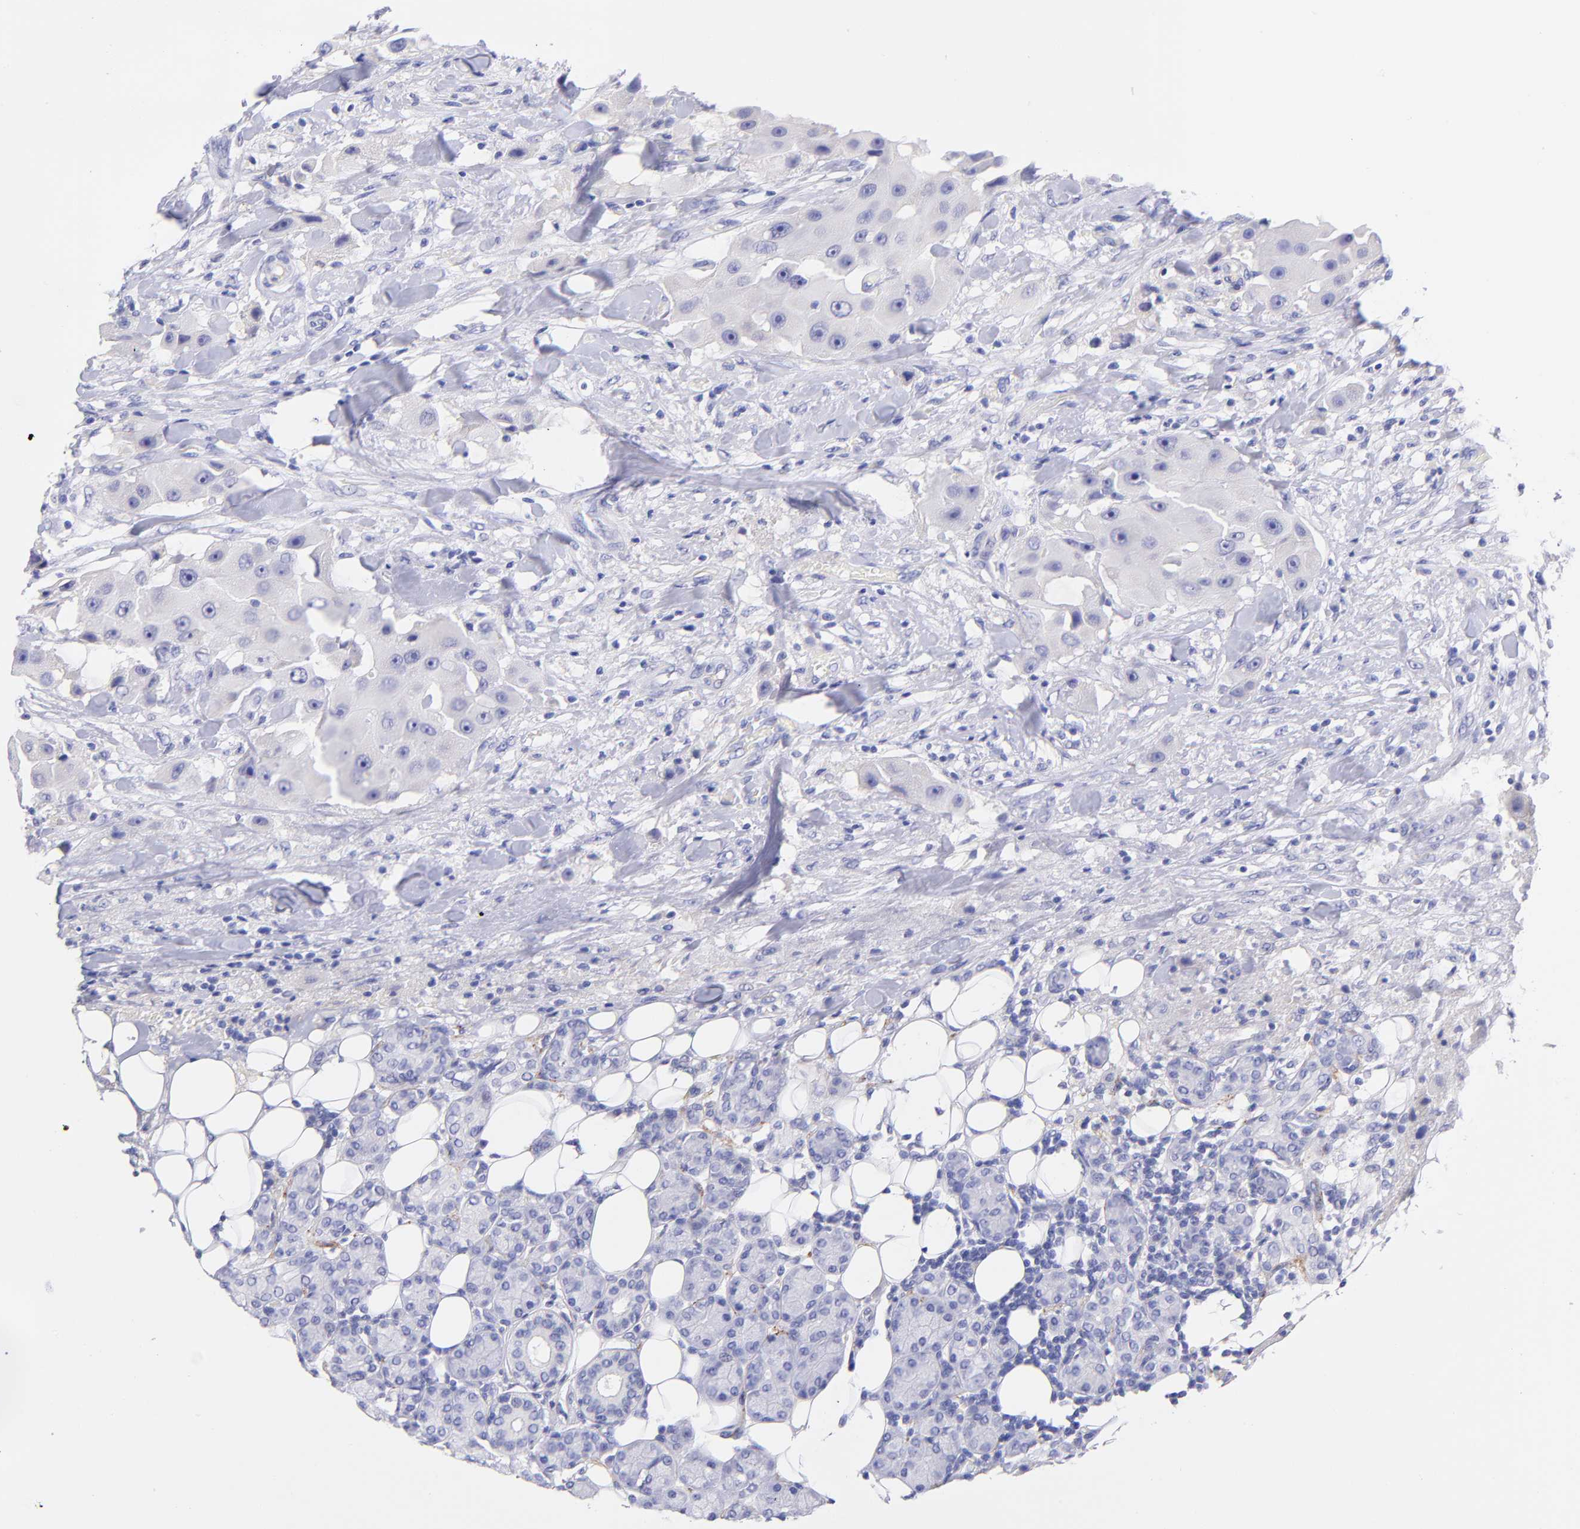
{"staining": {"intensity": "negative", "quantity": "none", "location": "none"}, "tissue": "head and neck cancer", "cell_type": "Tumor cells", "image_type": "cancer", "snomed": [{"axis": "morphology", "description": "Normal tissue, NOS"}, {"axis": "morphology", "description": "Adenocarcinoma, NOS"}, {"axis": "topography", "description": "Salivary gland"}, {"axis": "topography", "description": "Head-Neck"}], "caption": "Tumor cells show no significant positivity in adenocarcinoma (head and neck).", "gene": "RAB3B", "patient": {"sex": "male", "age": 80}}